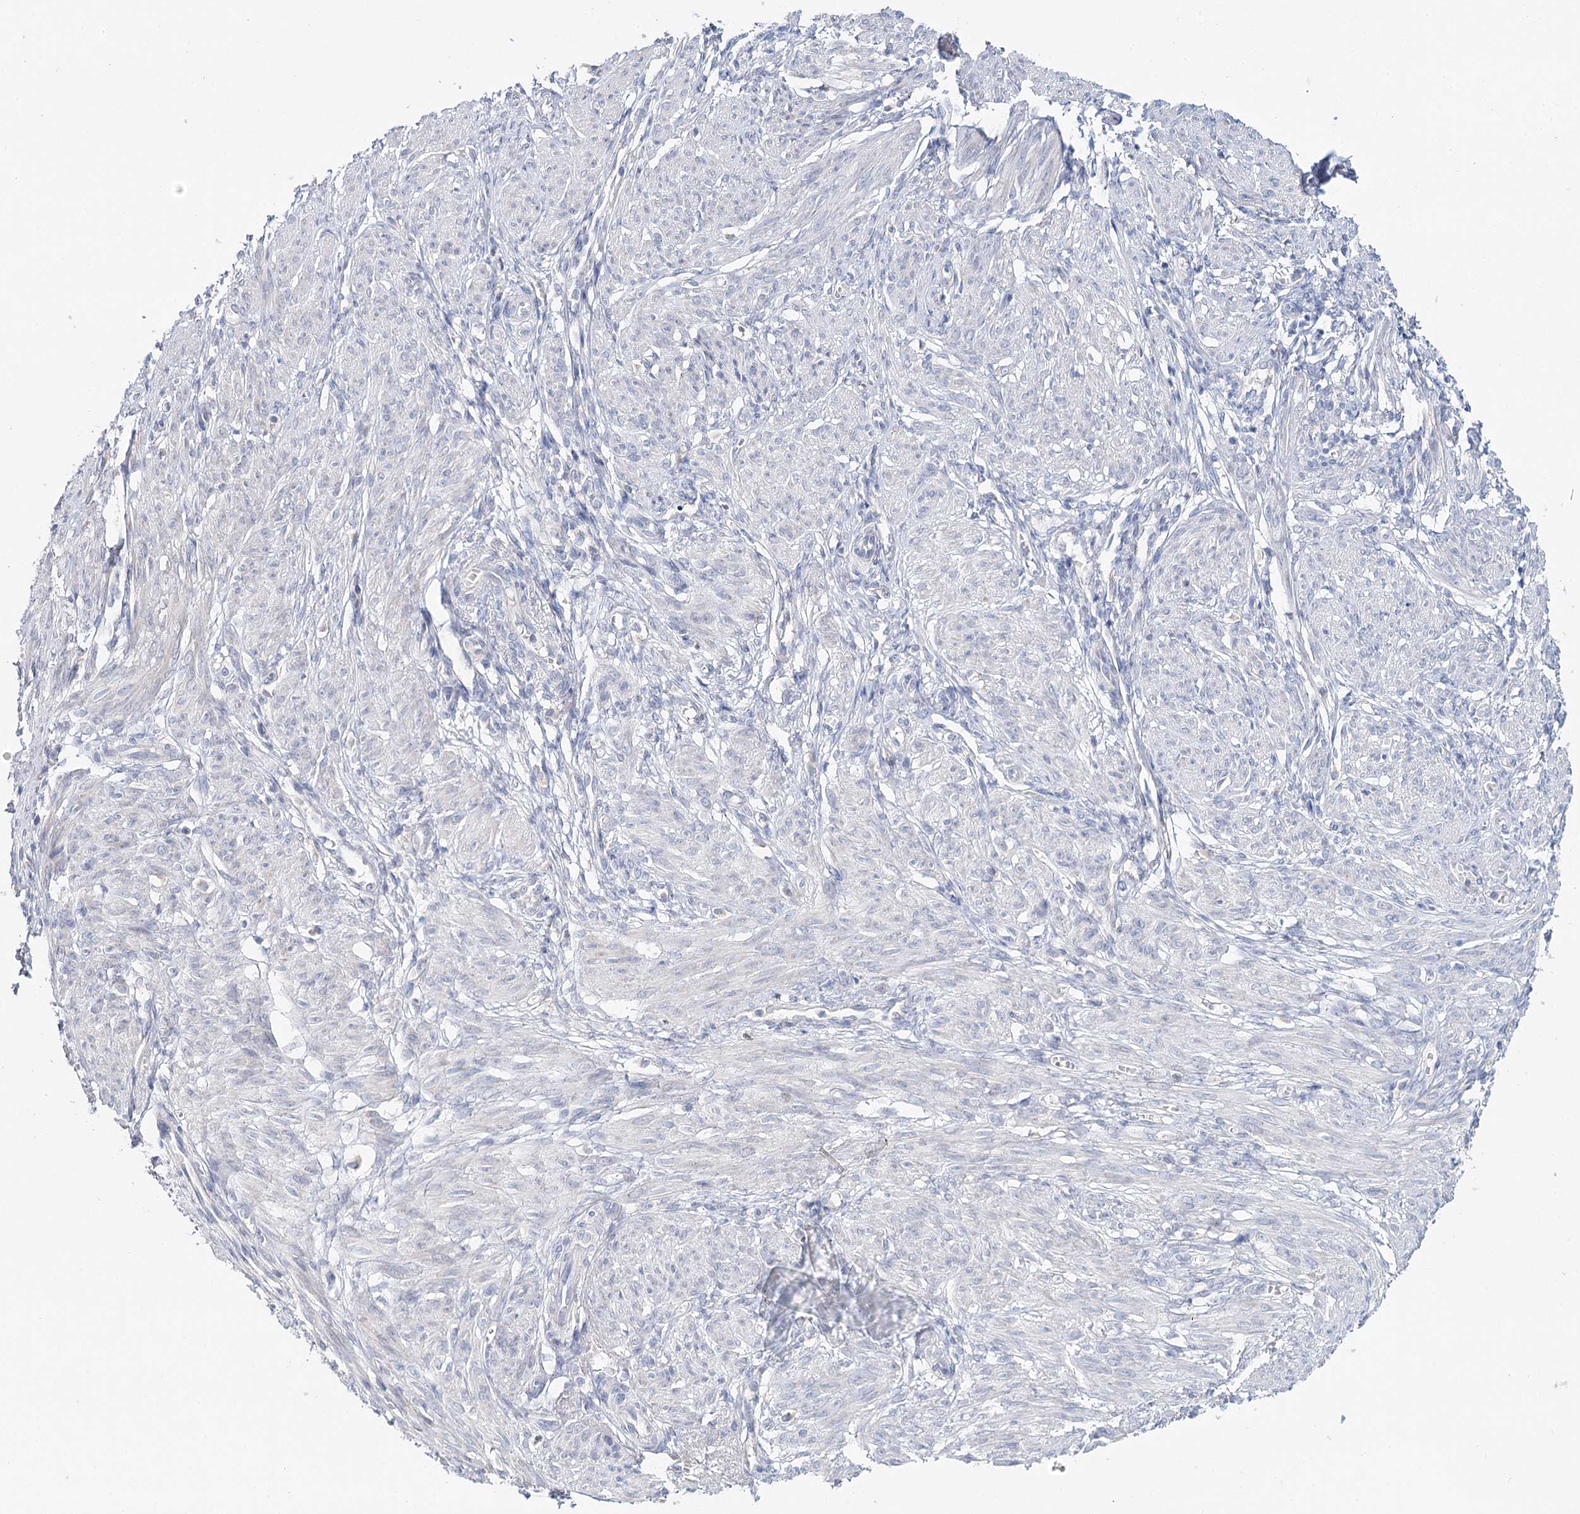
{"staining": {"intensity": "negative", "quantity": "none", "location": "none"}, "tissue": "smooth muscle", "cell_type": "Smooth muscle cells", "image_type": "normal", "snomed": [{"axis": "morphology", "description": "Normal tissue, NOS"}, {"axis": "topography", "description": "Smooth muscle"}], "caption": "IHC photomicrograph of benign smooth muscle: smooth muscle stained with DAB (3,3'-diaminobenzidine) exhibits no significant protein positivity in smooth muscle cells. (DAB immunohistochemistry (IHC), high magnification).", "gene": "DAPK1", "patient": {"sex": "female", "age": 39}}